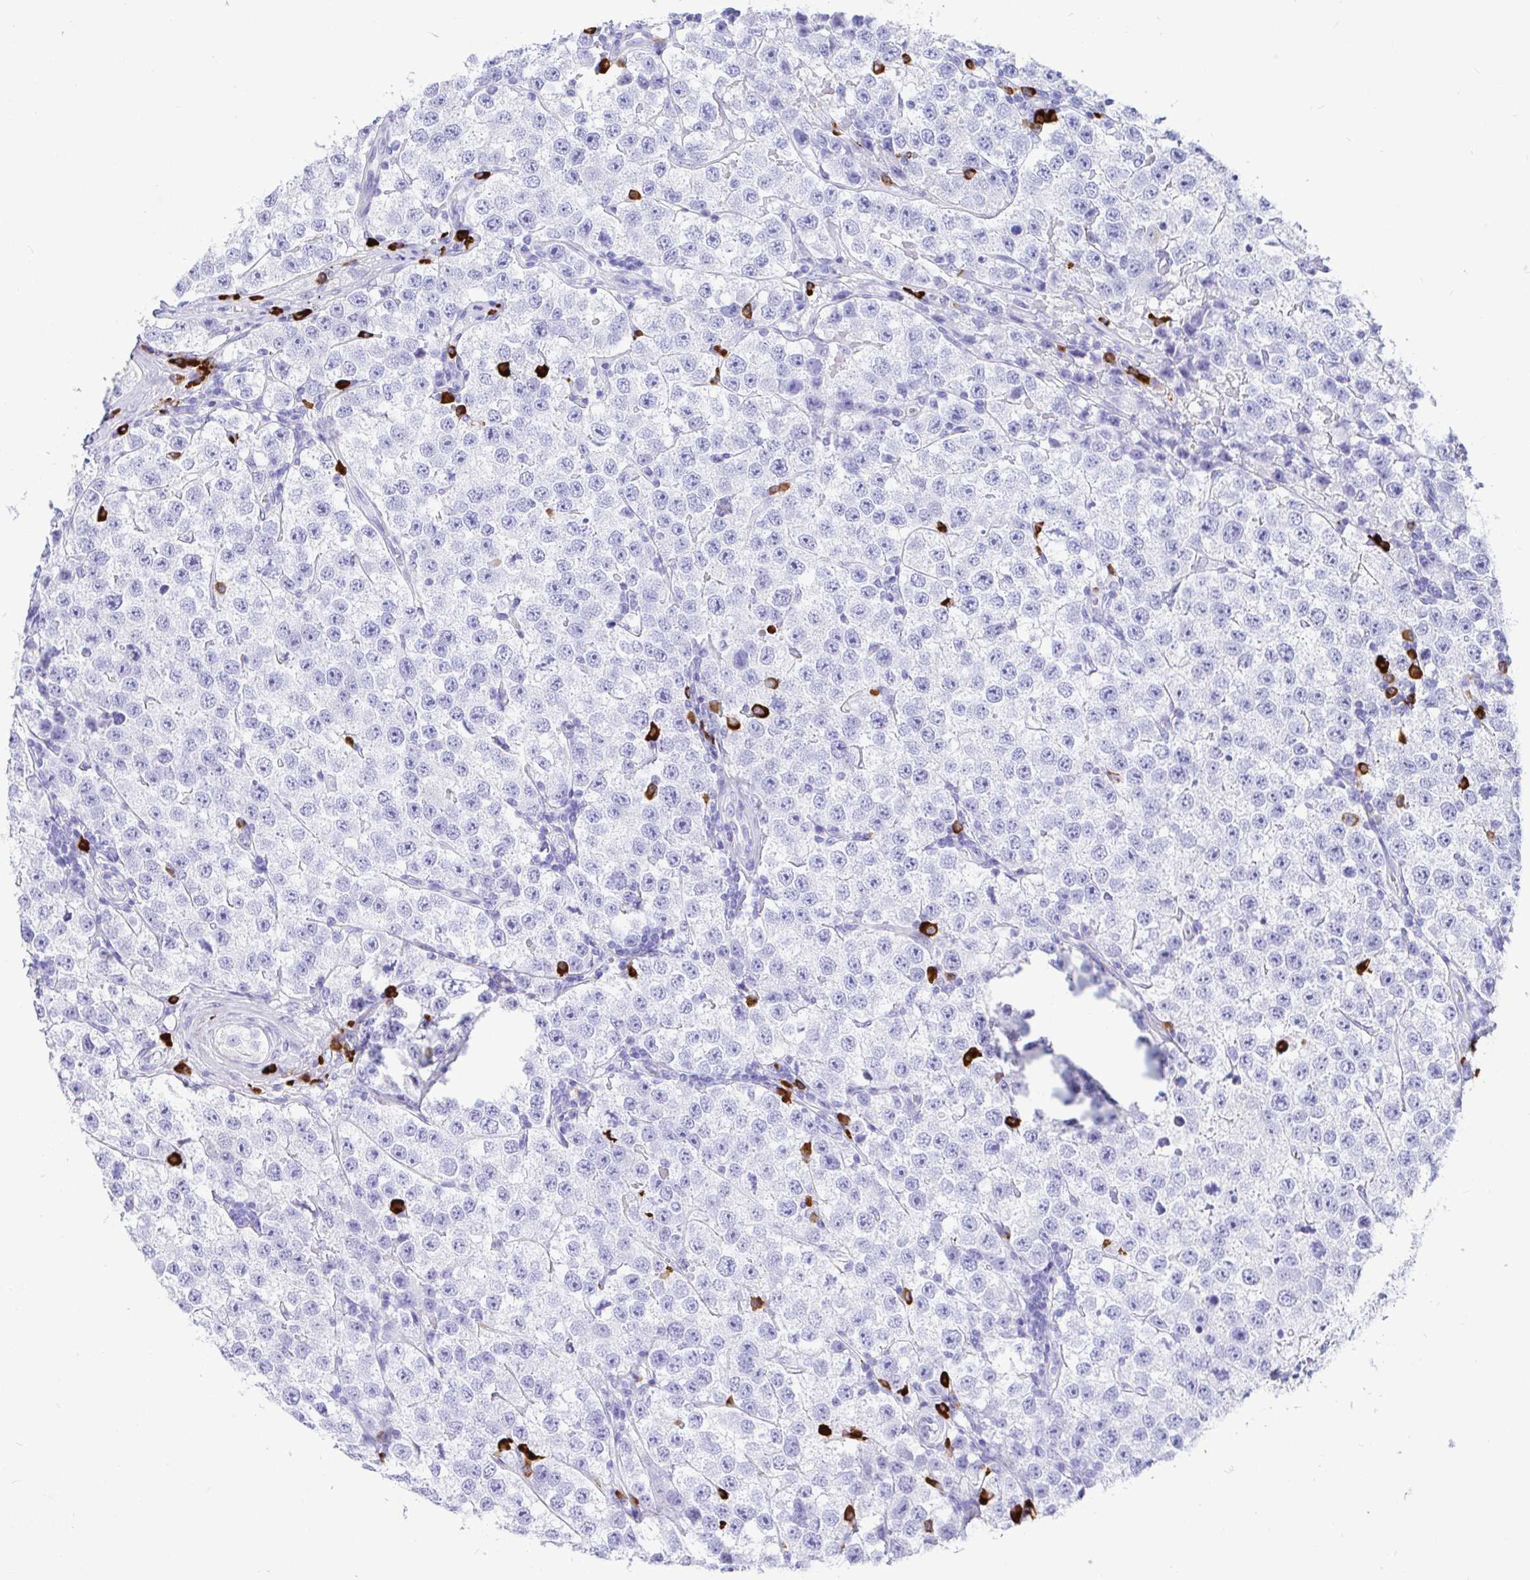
{"staining": {"intensity": "negative", "quantity": "none", "location": "none"}, "tissue": "testis cancer", "cell_type": "Tumor cells", "image_type": "cancer", "snomed": [{"axis": "morphology", "description": "Seminoma, NOS"}, {"axis": "topography", "description": "Testis"}], "caption": "High power microscopy photomicrograph of an IHC micrograph of seminoma (testis), revealing no significant staining in tumor cells.", "gene": "CCDC62", "patient": {"sex": "male", "age": 34}}